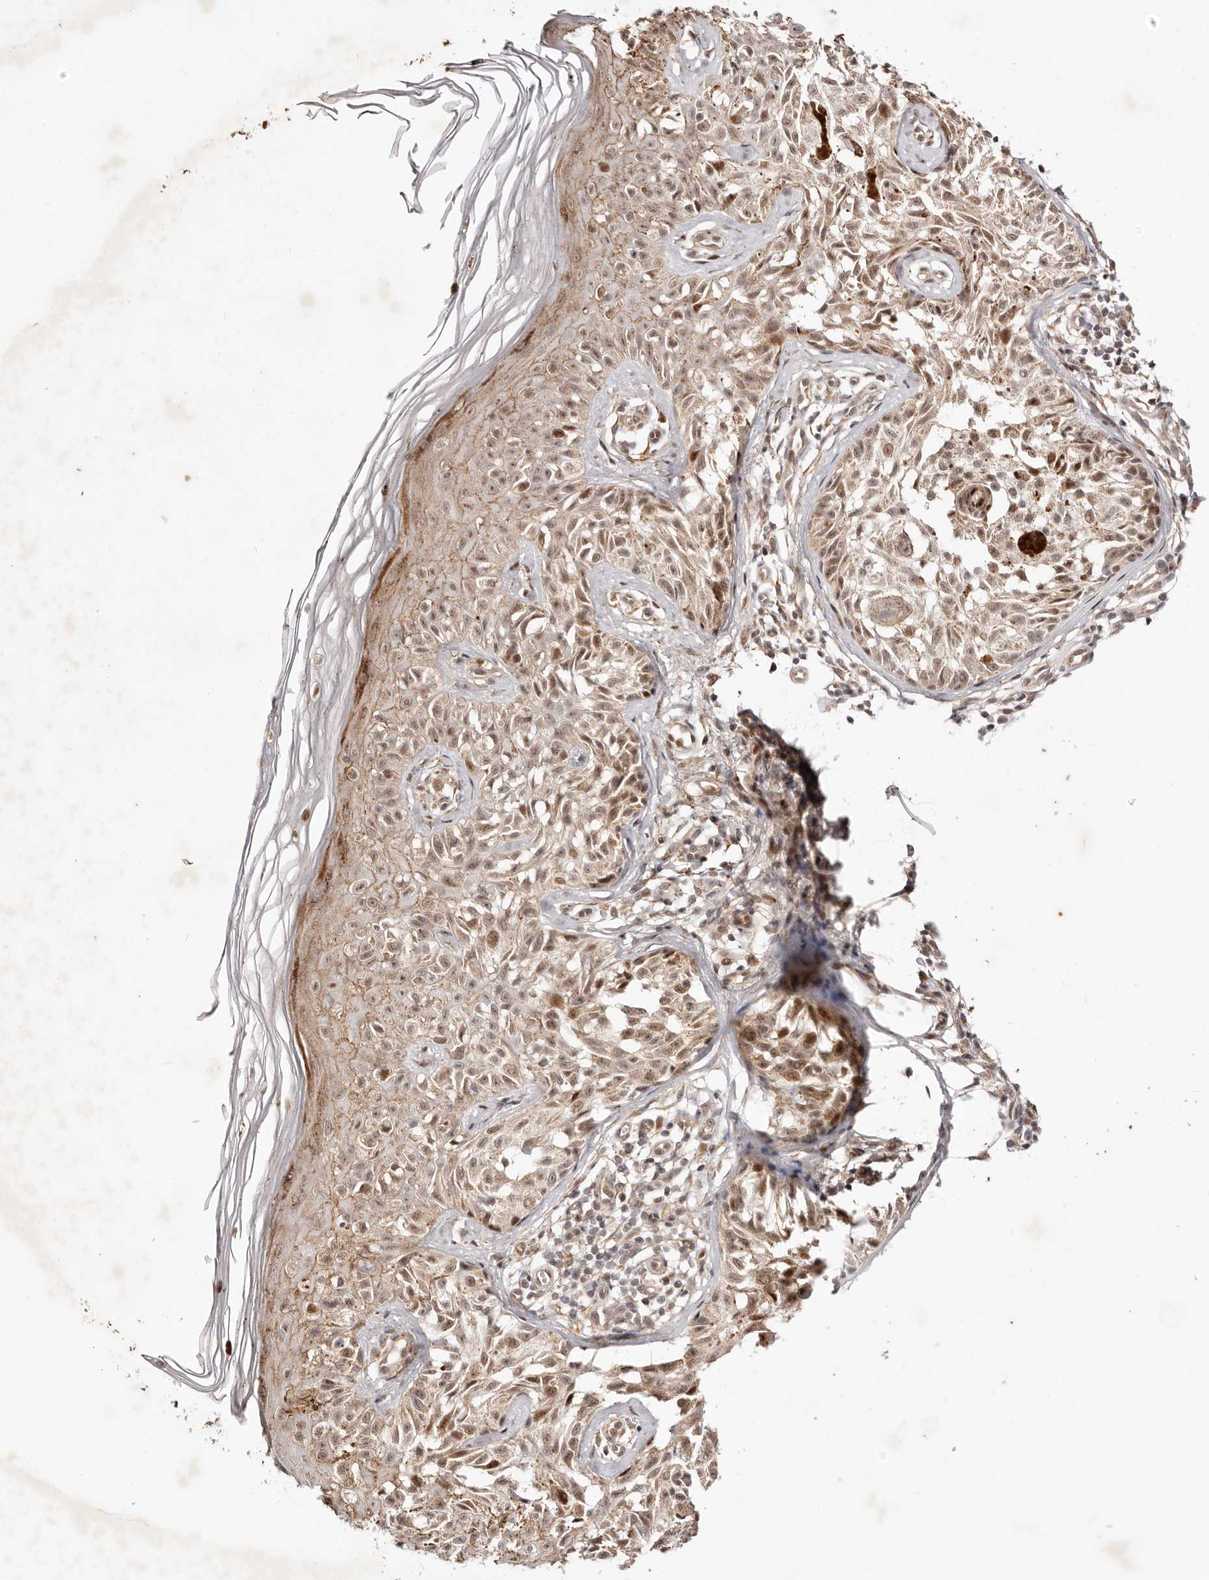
{"staining": {"intensity": "moderate", "quantity": ">75%", "location": "nuclear"}, "tissue": "melanoma", "cell_type": "Tumor cells", "image_type": "cancer", "snomed": [{"axis": "morphology", "description": "Malignant melanoma, NOS"}, {"axis": "topography", "description": "Skin"}], "caption": "A brown stain shows moderate nuclear positivity of a protein in malignant melanoma tumor cells.", "gene": "WRN", "patient": {"sex": "female", "age": 50}}